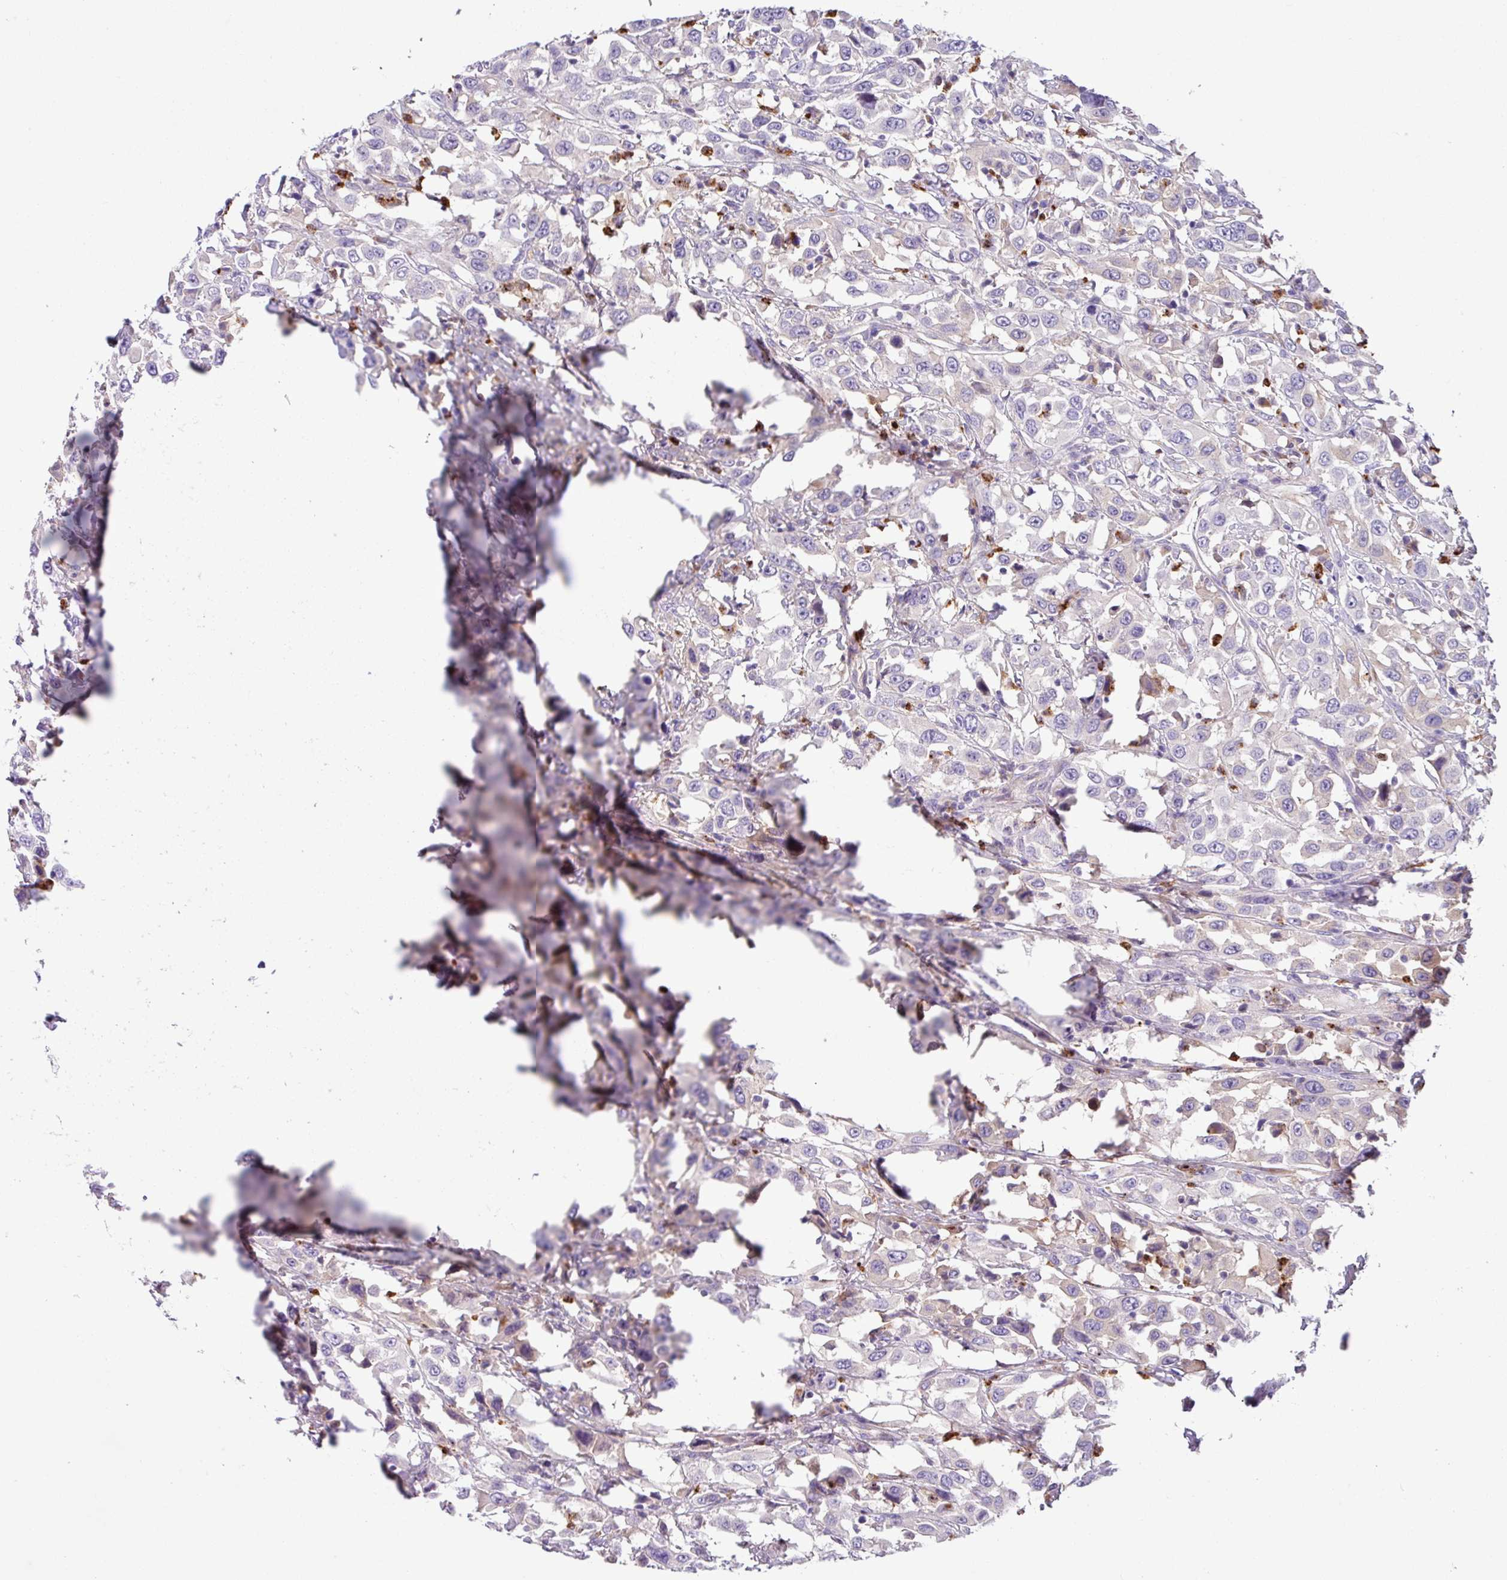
{"staining": {"intensity": "negative", "quantity": "none", "location": "none"}, "tissue": "urothelial cancer", "cell_type": "Tumor cells", "image_type": "cancer", "snomed": [{"axis": "morphology", "description": "Urothelial carcinoma, High grade"}, {"axis": "topography", "description": "Urinary bladder"}], "caption": "Immunohistochemistry of urothelial cancer reveals no staining in tumor cells.", "gene": "CRISP3", "patient": {"sex": "male", "age": 61}}